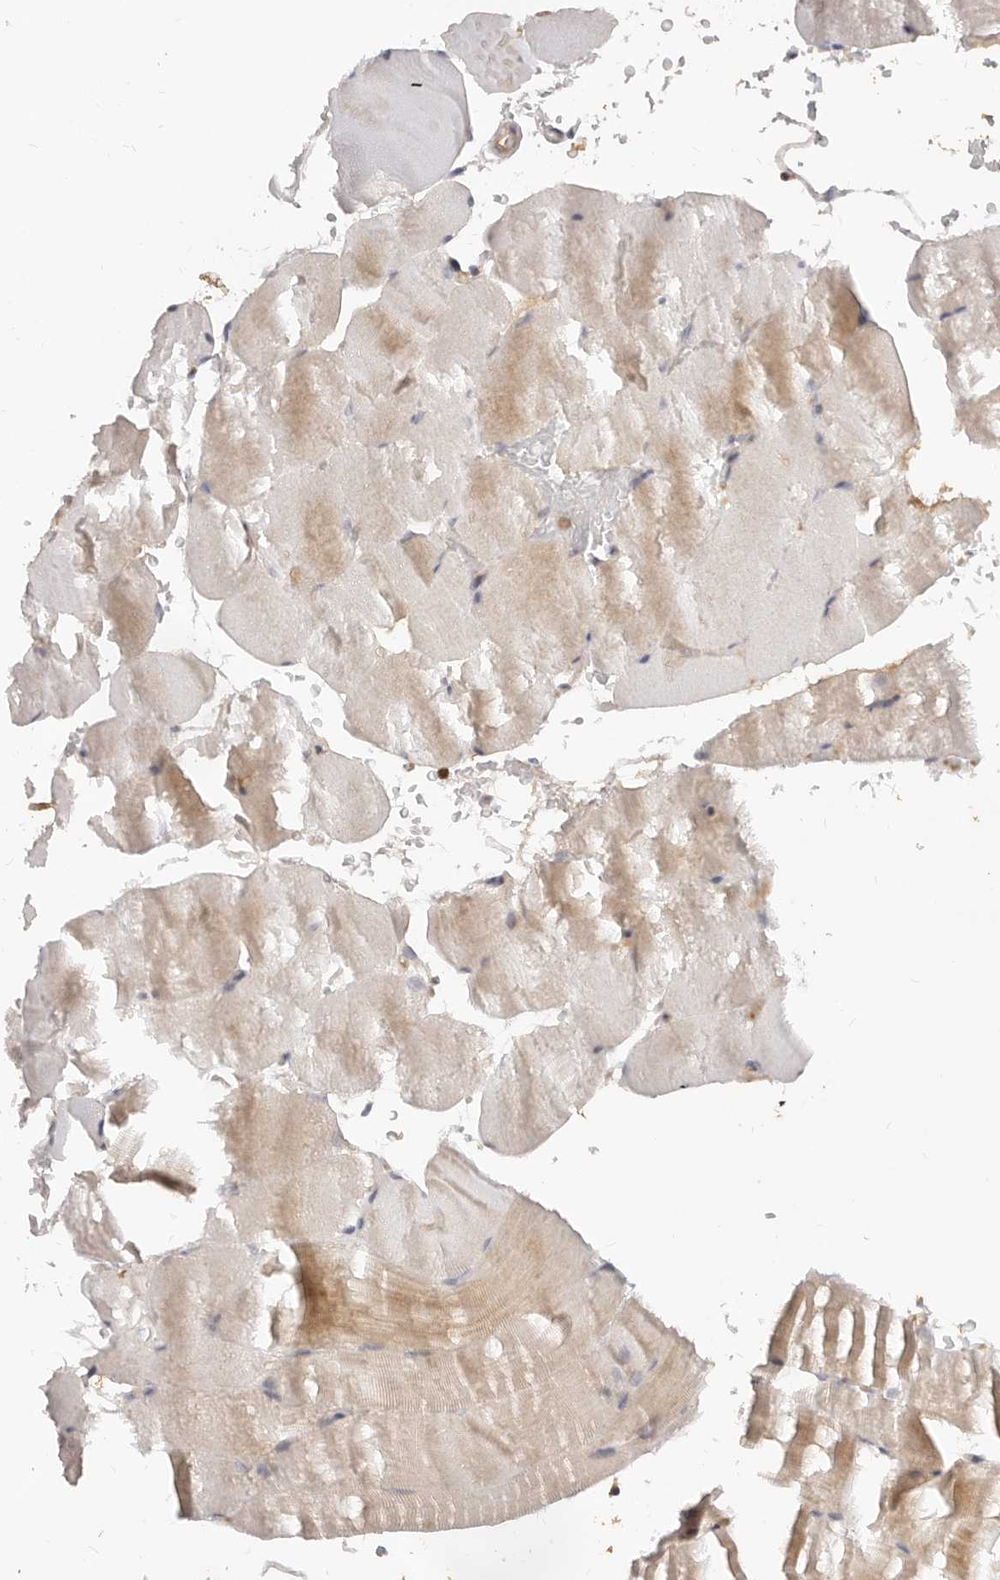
{"staining": {"intensity": "moderate", "quantity": "<25%", "location": "cytoplasmic/membranous"}, "tissue": "skeletal muscle", "cell_type": "Myocytes", "image_type": "normal", "snomed": [{"axis": "morphology", "description": "Normal tissue, NOS"}, {"axis": "topography", "description": "Skeletal muscle"}, {"axis": "topography", "description": "Parathyroid gland"}], "caption": "Immunohistochemistry (IHC) of benign human skeletal muscle reveals low levels of moderate cytoplasmic/membranous staining in approximately <25% of myocytes. (DAB (3,3'-diaminobenzidine) IHC with brightfield microscopy, high magnification).", "gene": "USP49", "patient": {"sex": "female", "age": 37}}